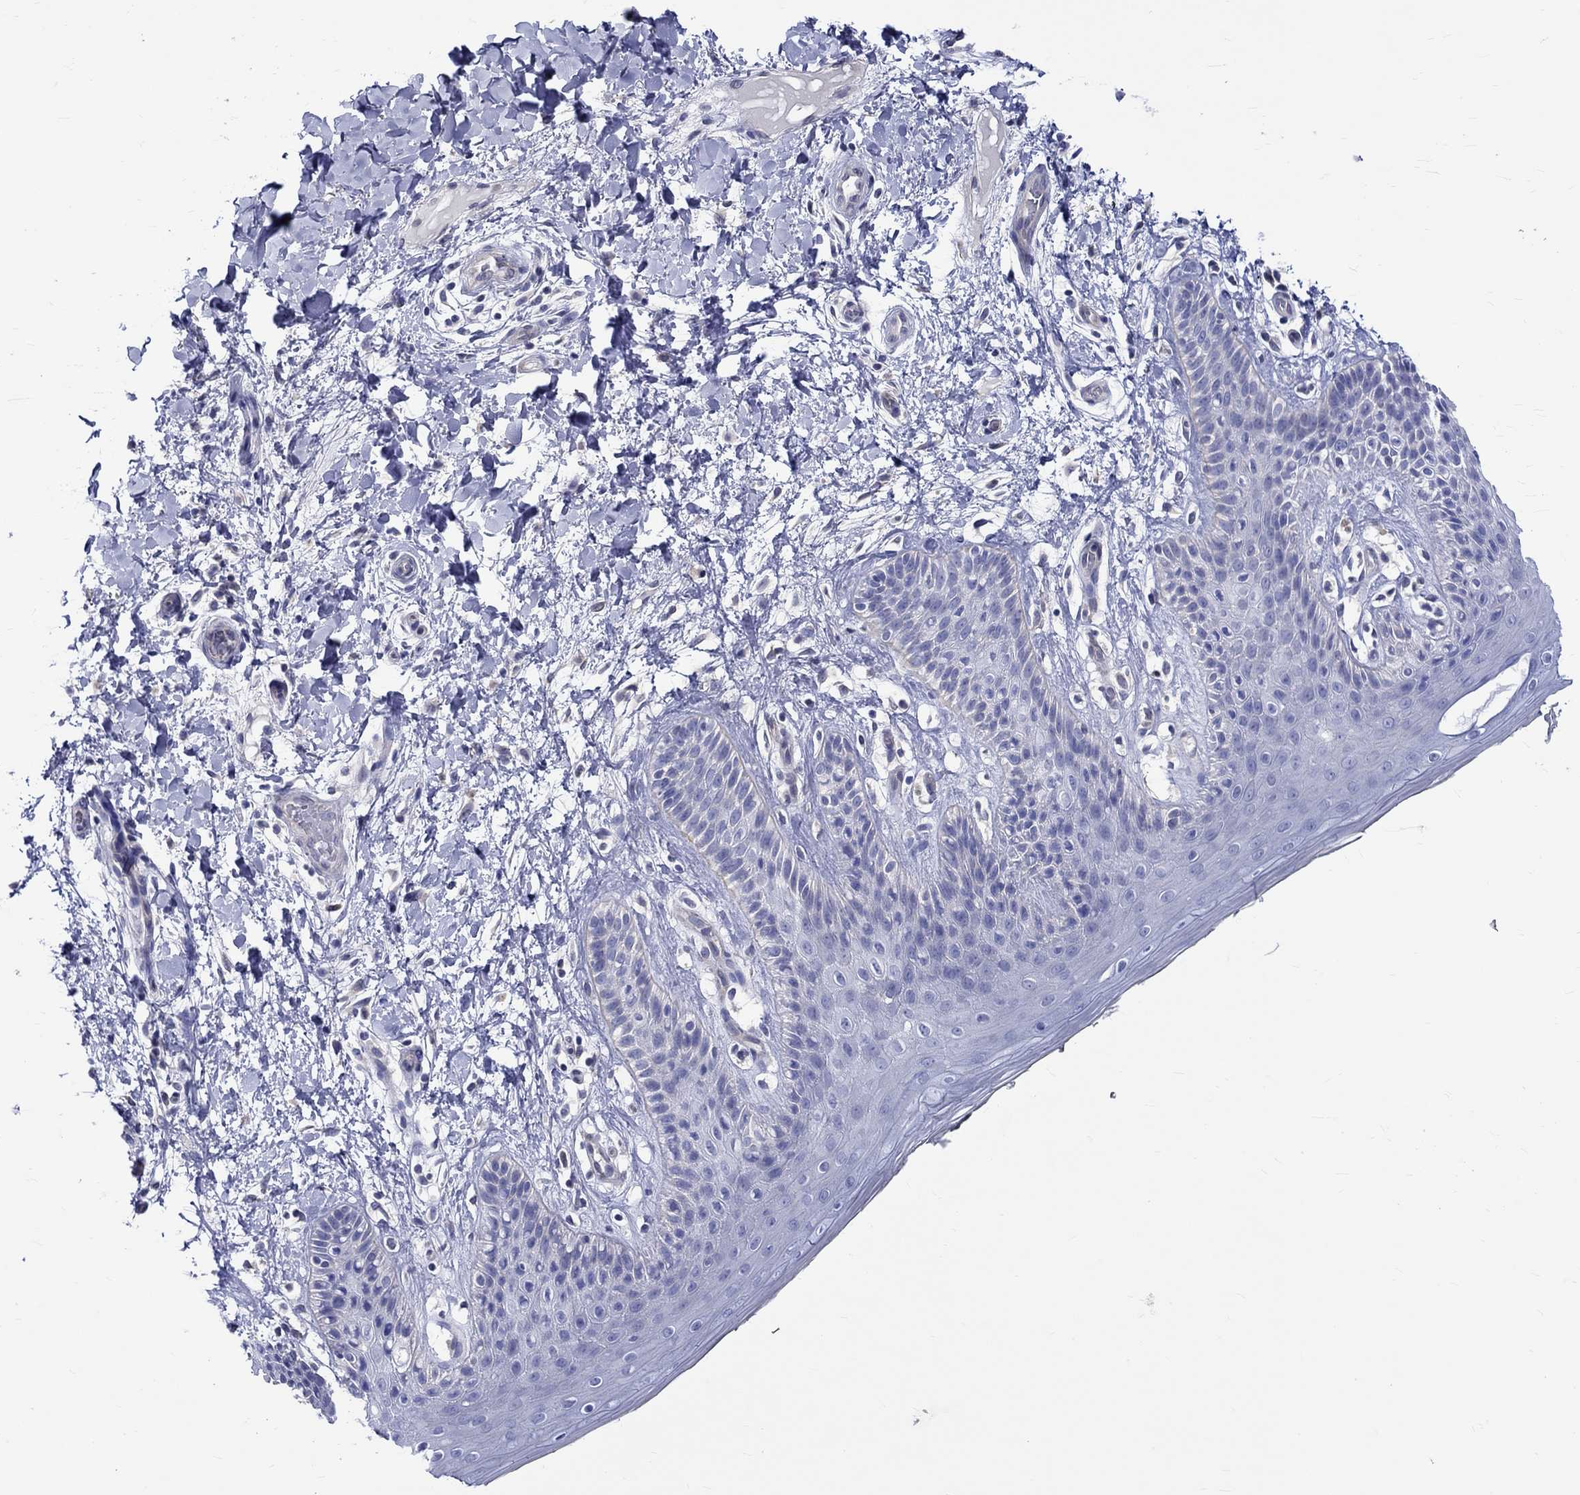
{"staining": {"intensity": "negative", "quantity": "none", "location": "none"}, "tissue": "skin", "cell_type": "Epidermal cells", "image_type": "normal", "snomed": [{"axis": "morphology", "description": "Normal tissue, NOS"}, {"axis": "topography", "description": "Anal"}], "caption": "A high-resolution image shows immunohistochemistry staining of normal skin, which reveals no significant staining in epidermal cells.", "gene": "SH2D7", "patient": {"sex": "male", "age": 36}}